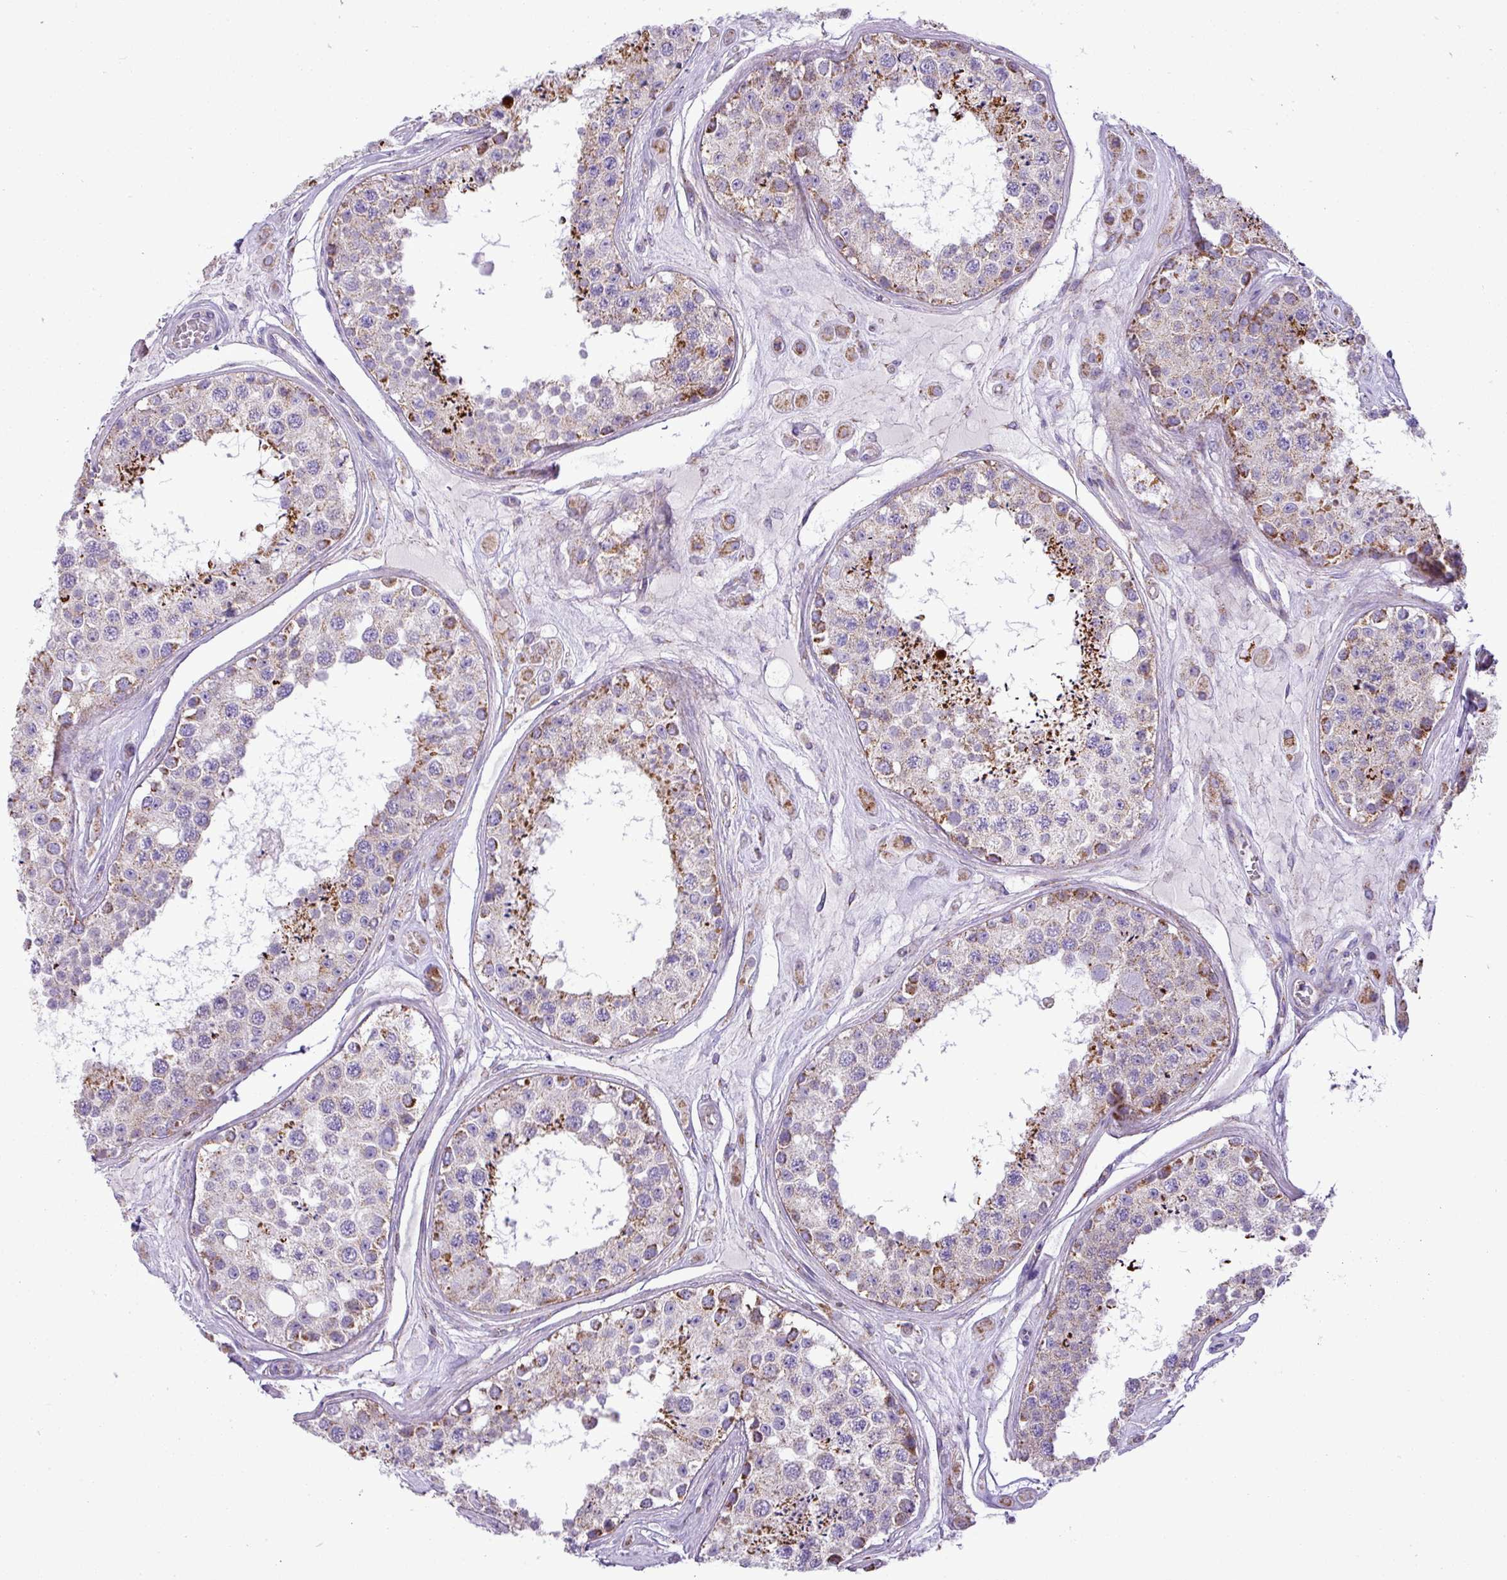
{"staining": {"intensity": "strong", "quantity": "25%-75%", "location": "cytoplasmic/membranous"}, "tissue": "testis", "cell_type": "Cells in seminiferous ducts", "image_type": "normal", "snomed": [{"axis": "morphology", "description": "Normal tissue, NOS"}, {"axis": "topography", "description": "Testis"}], "caption": "Testis stained with a protein marker demonstrates strong staining in cells in seminiferous ducts.", "gene": "ZNF81", "patient": {"sex": "male", "age": 25}}